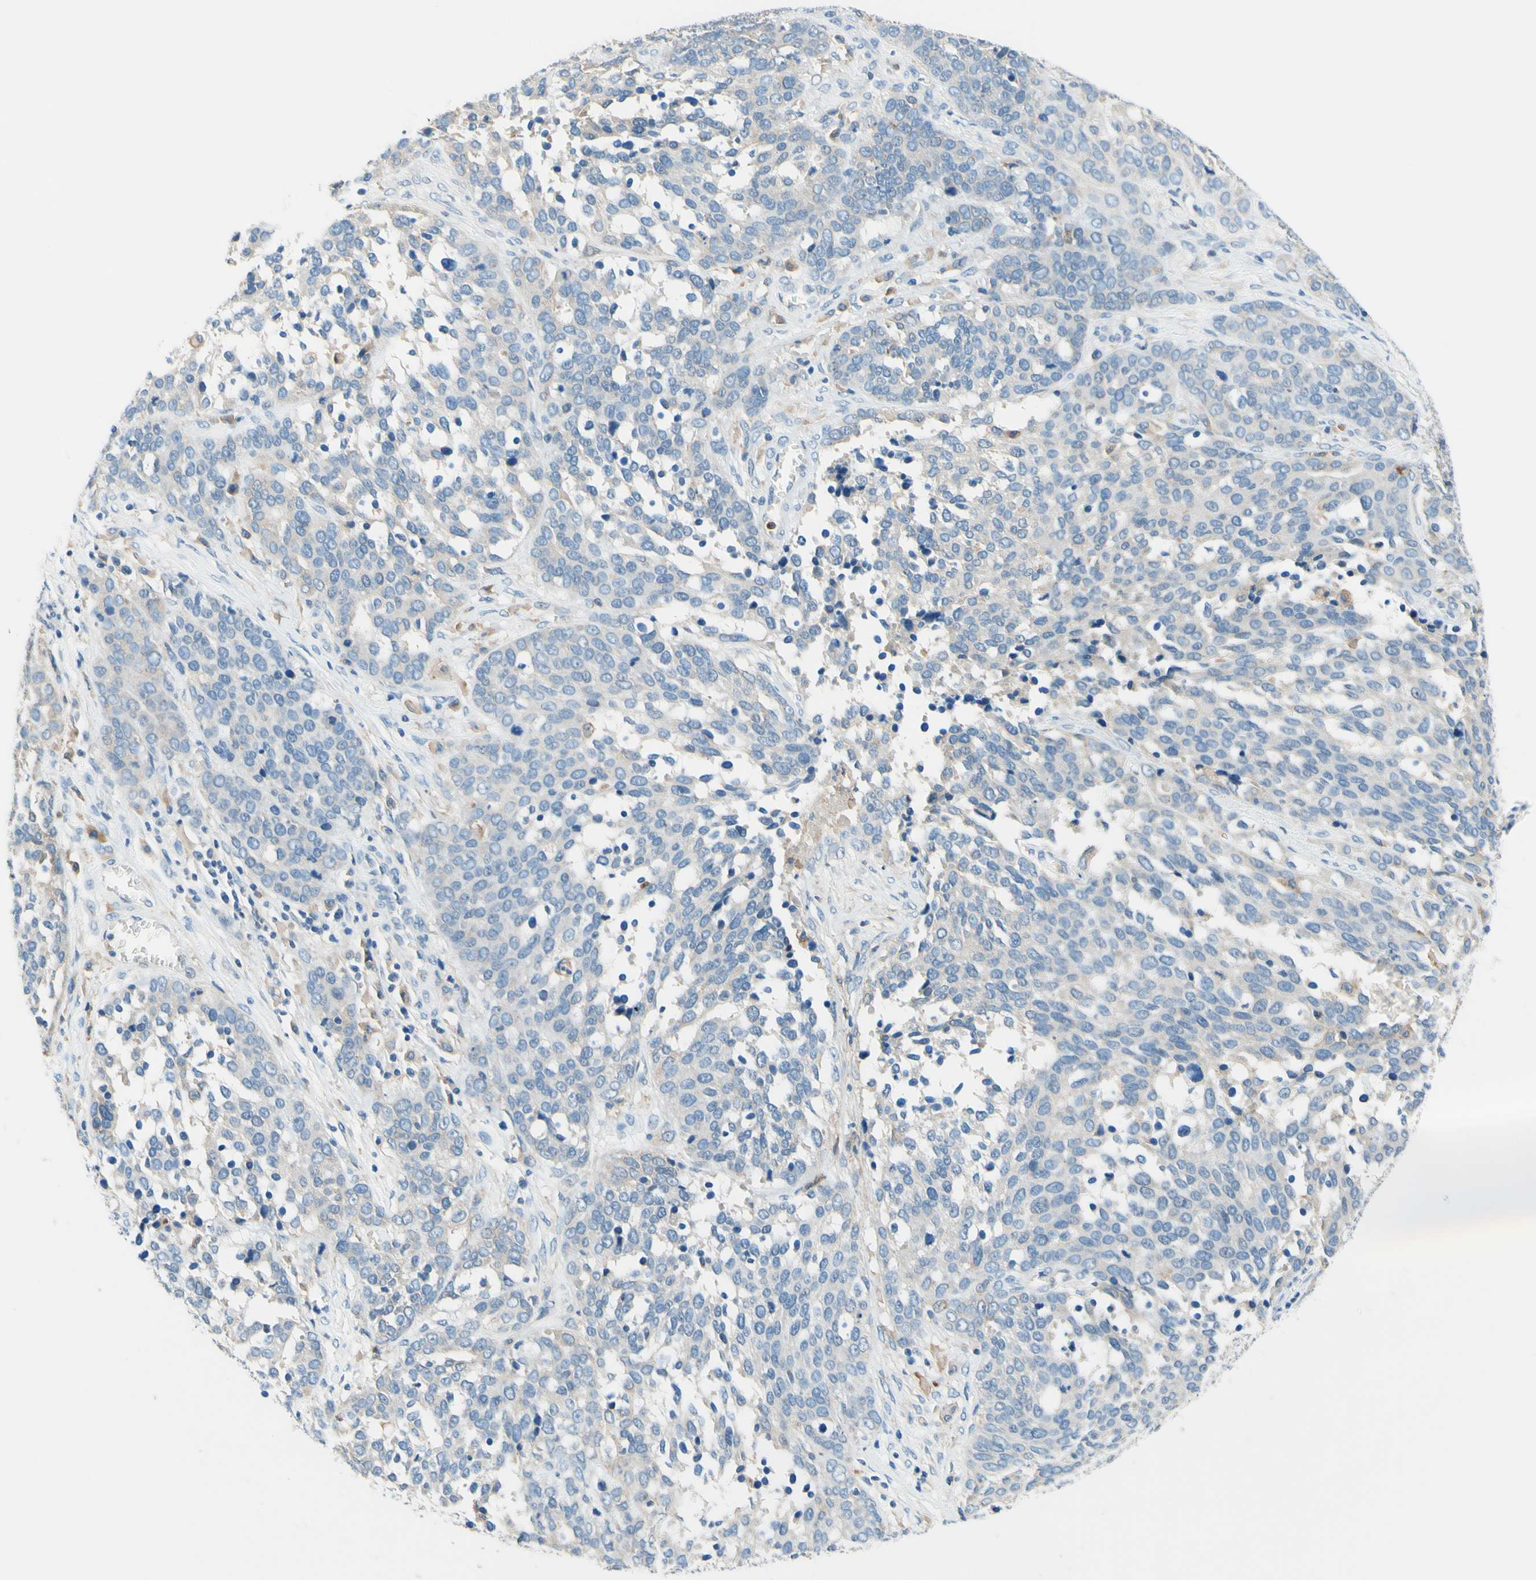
{"staining": {"intensity": "weak", "quantity": "25%-75%", "location": "cytoplasmic/membranous"}, "tissue": "ovarian cancer", "cell_type": "Tumor cells", "image_type": "cancer", "snomed": [{"axis": "morphology", "description": "Cystadenocarcinoma, serous, NOS"}, {"axis": "topography", "description": "Ovary"}], "caption": "A brown stain shows weak cytoplasmic/membranous expression of a protein in human ovarian serous cystadenocarcinoma tumor cells.", "gene": "SIGLEC9", "patient": {"sex": "female", "age": 44}}